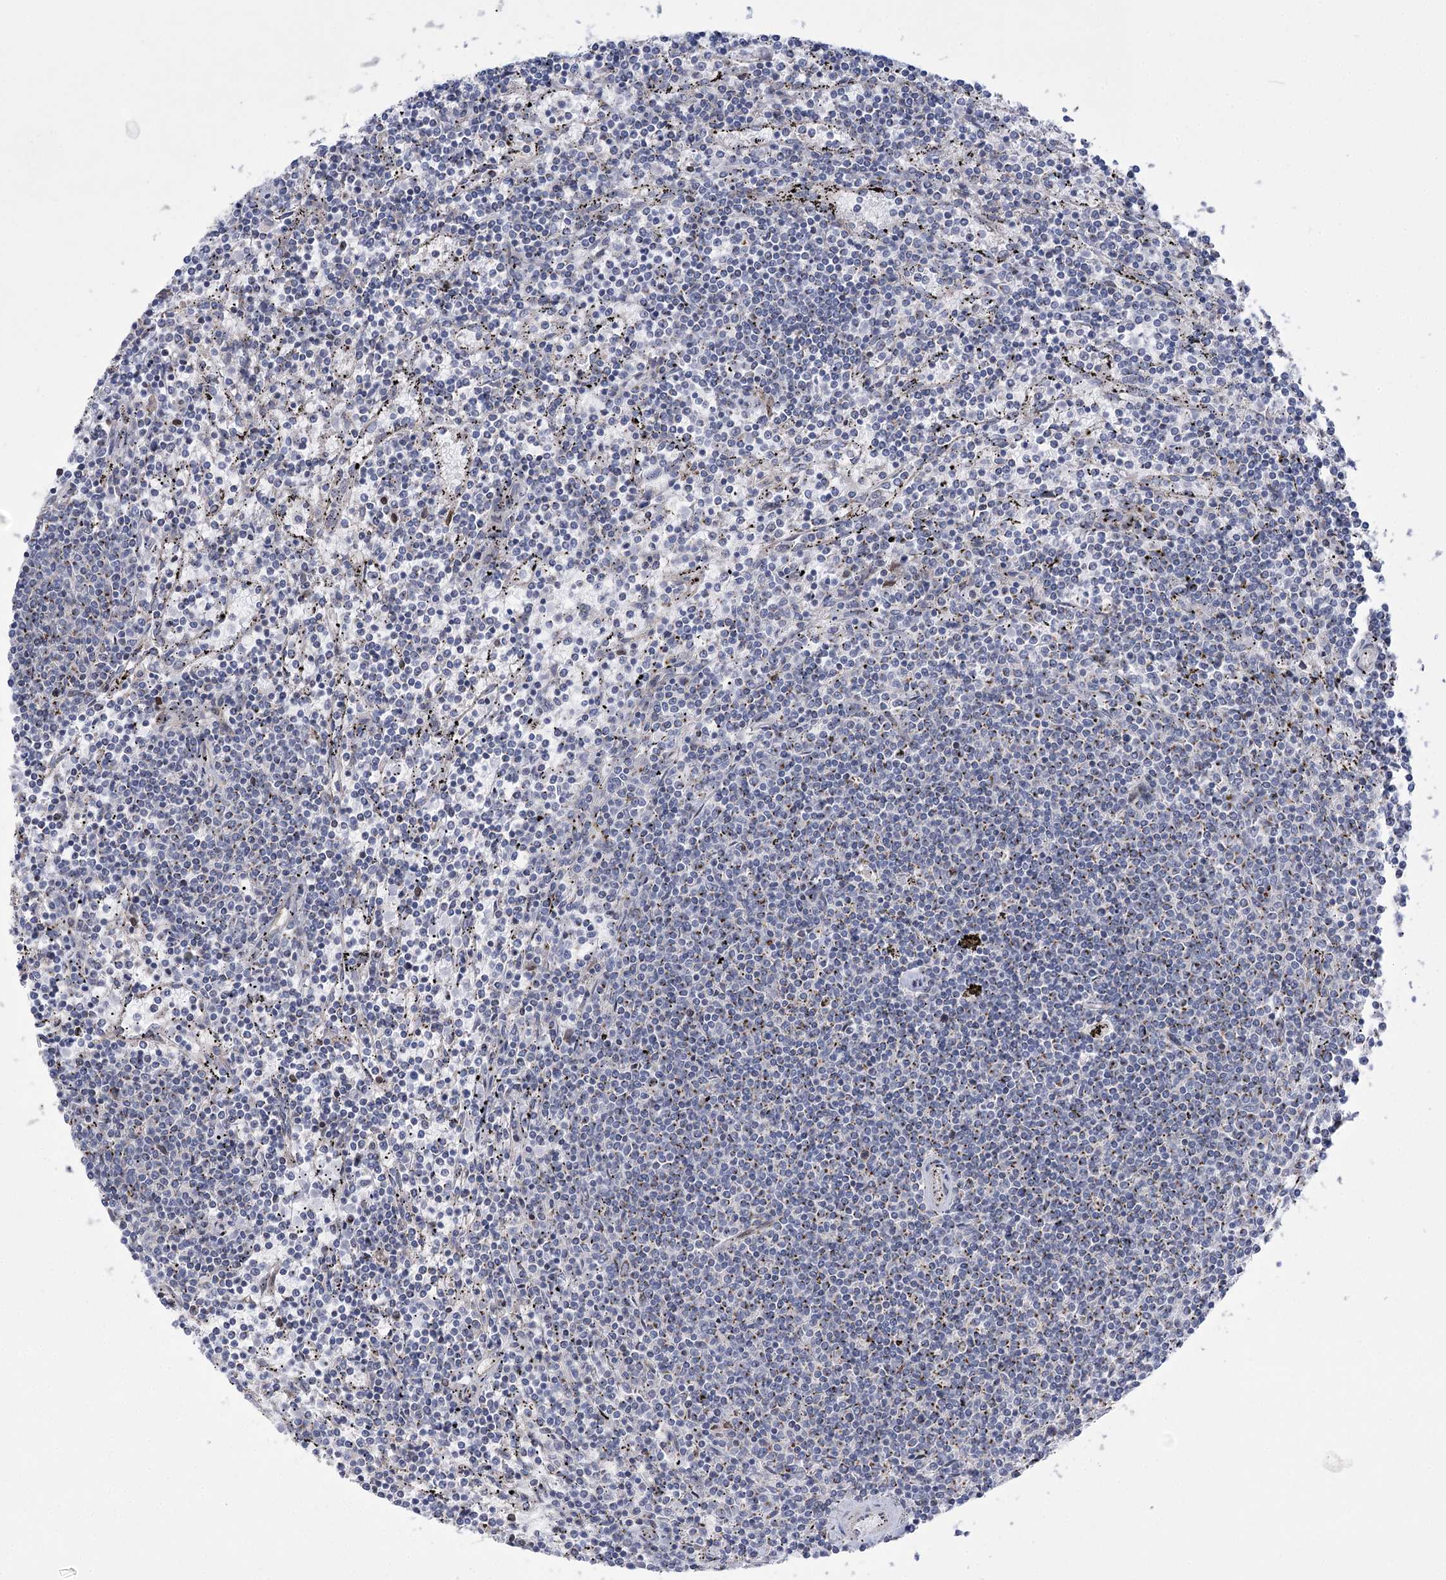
{"staining": {"intensity": "negative", "quantity": "none", "location": "none"}, "tissue": "lymphoma", "cell_type": "Tumor cells", "image_type": "cancer", "snomed": [{"axis": "morphology", "description": "Malignant lymphoma, non-Hodgkin's type, Low grade"}, {"axis": "topography", "description": "Spleen"}], "caption": "IHC photomicrograph of lymphoma stained for a protein (brown), which exhibits no positivity in tumor cells.", "gene": "NME7", "patient": {"sex": "female", "age": 50}}